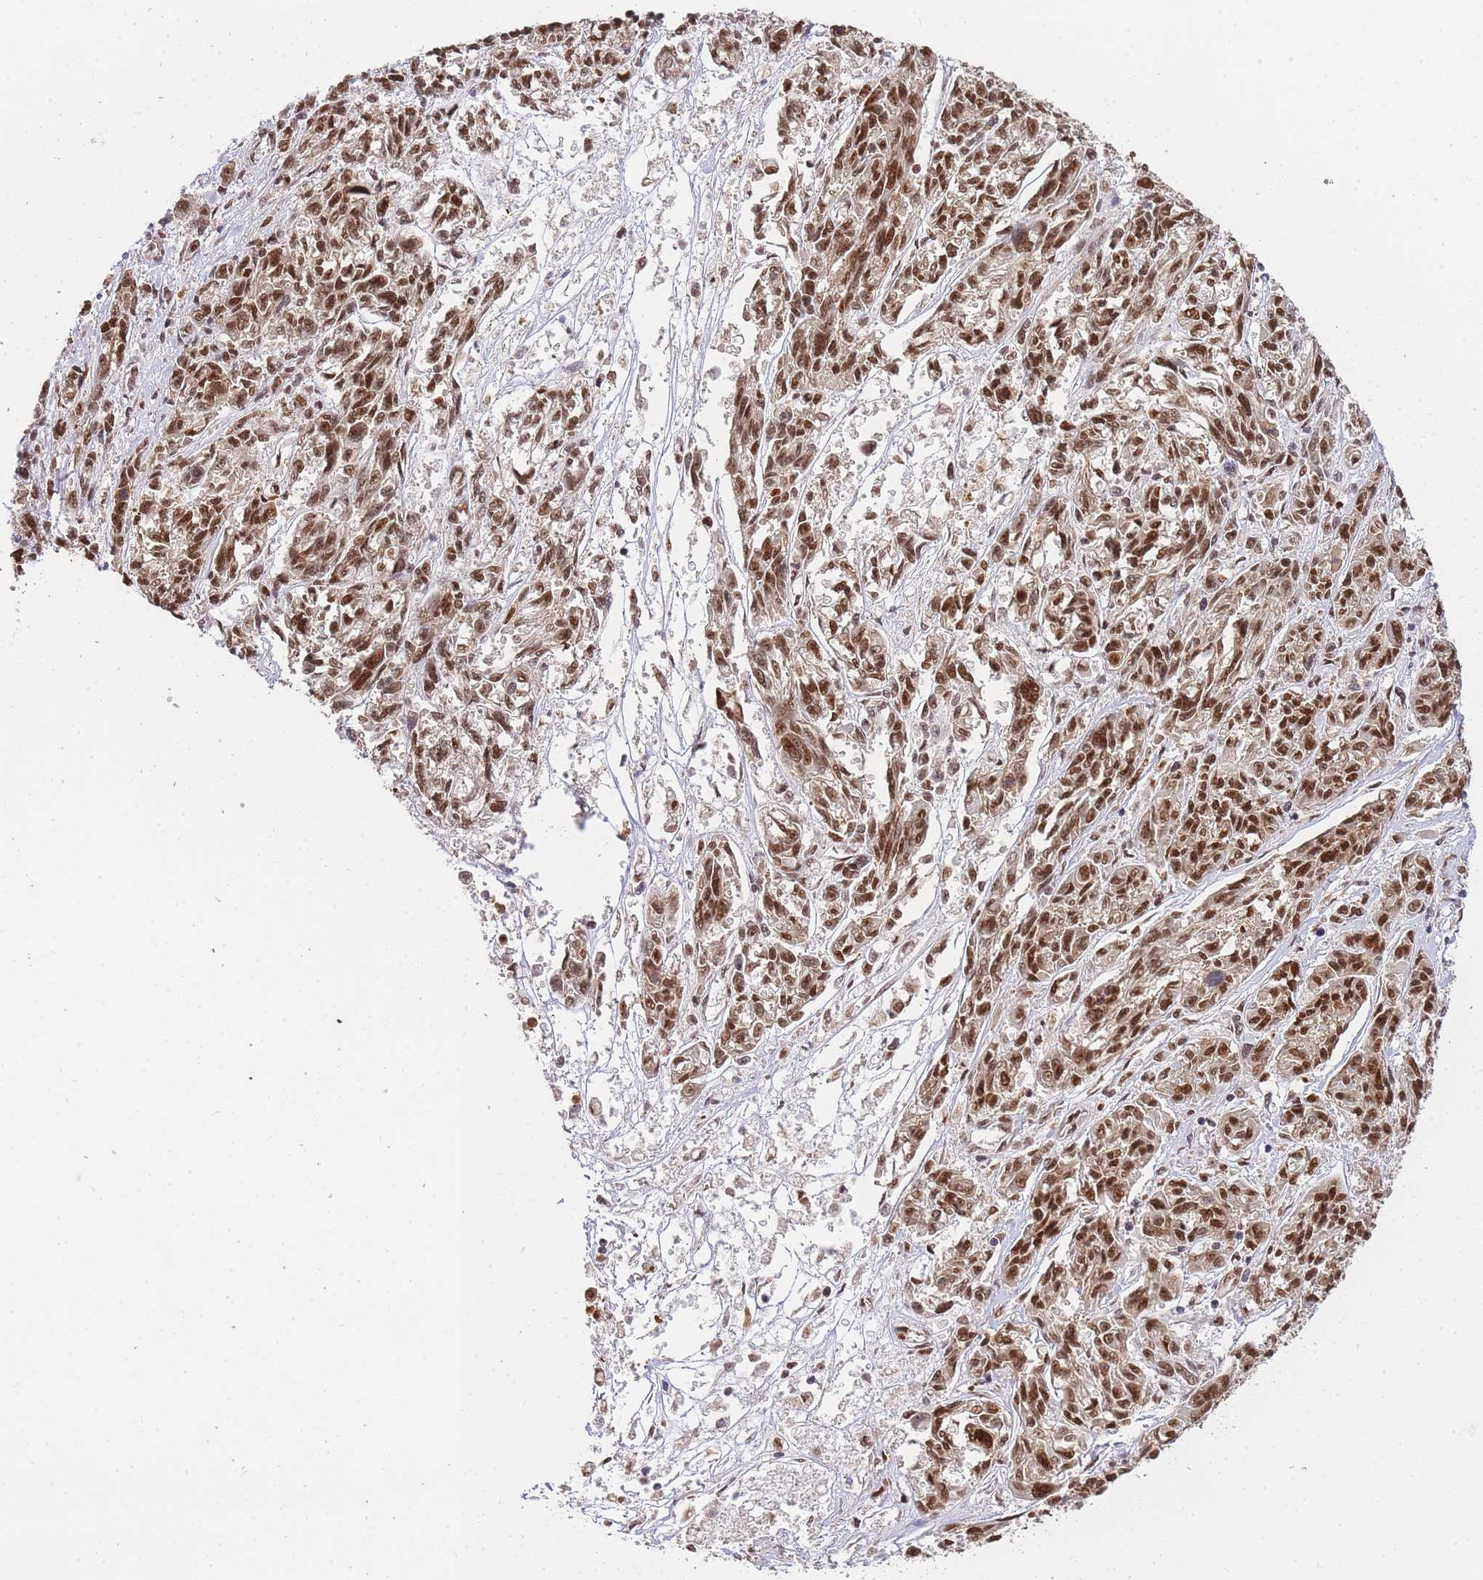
{"staining": {"intensity": "strong", "quantity": ">75%", "location": "nuclear"}, "tissue": "melanoma", "cell_type": "Tumor cells", "image_type": "cancer", "snomed": [{"axis": "morphology", "description": "Malignant melanoma, NOS"}, {"axis": "topography", "description": "Skin"}], "caption": "Melanoma stained with a brown dye demonstrates strong nuclear positive staining in approximately >75% of tumor cells.", "gene": "PRKDC", "patient": {"sex": "male", "age": 53}}